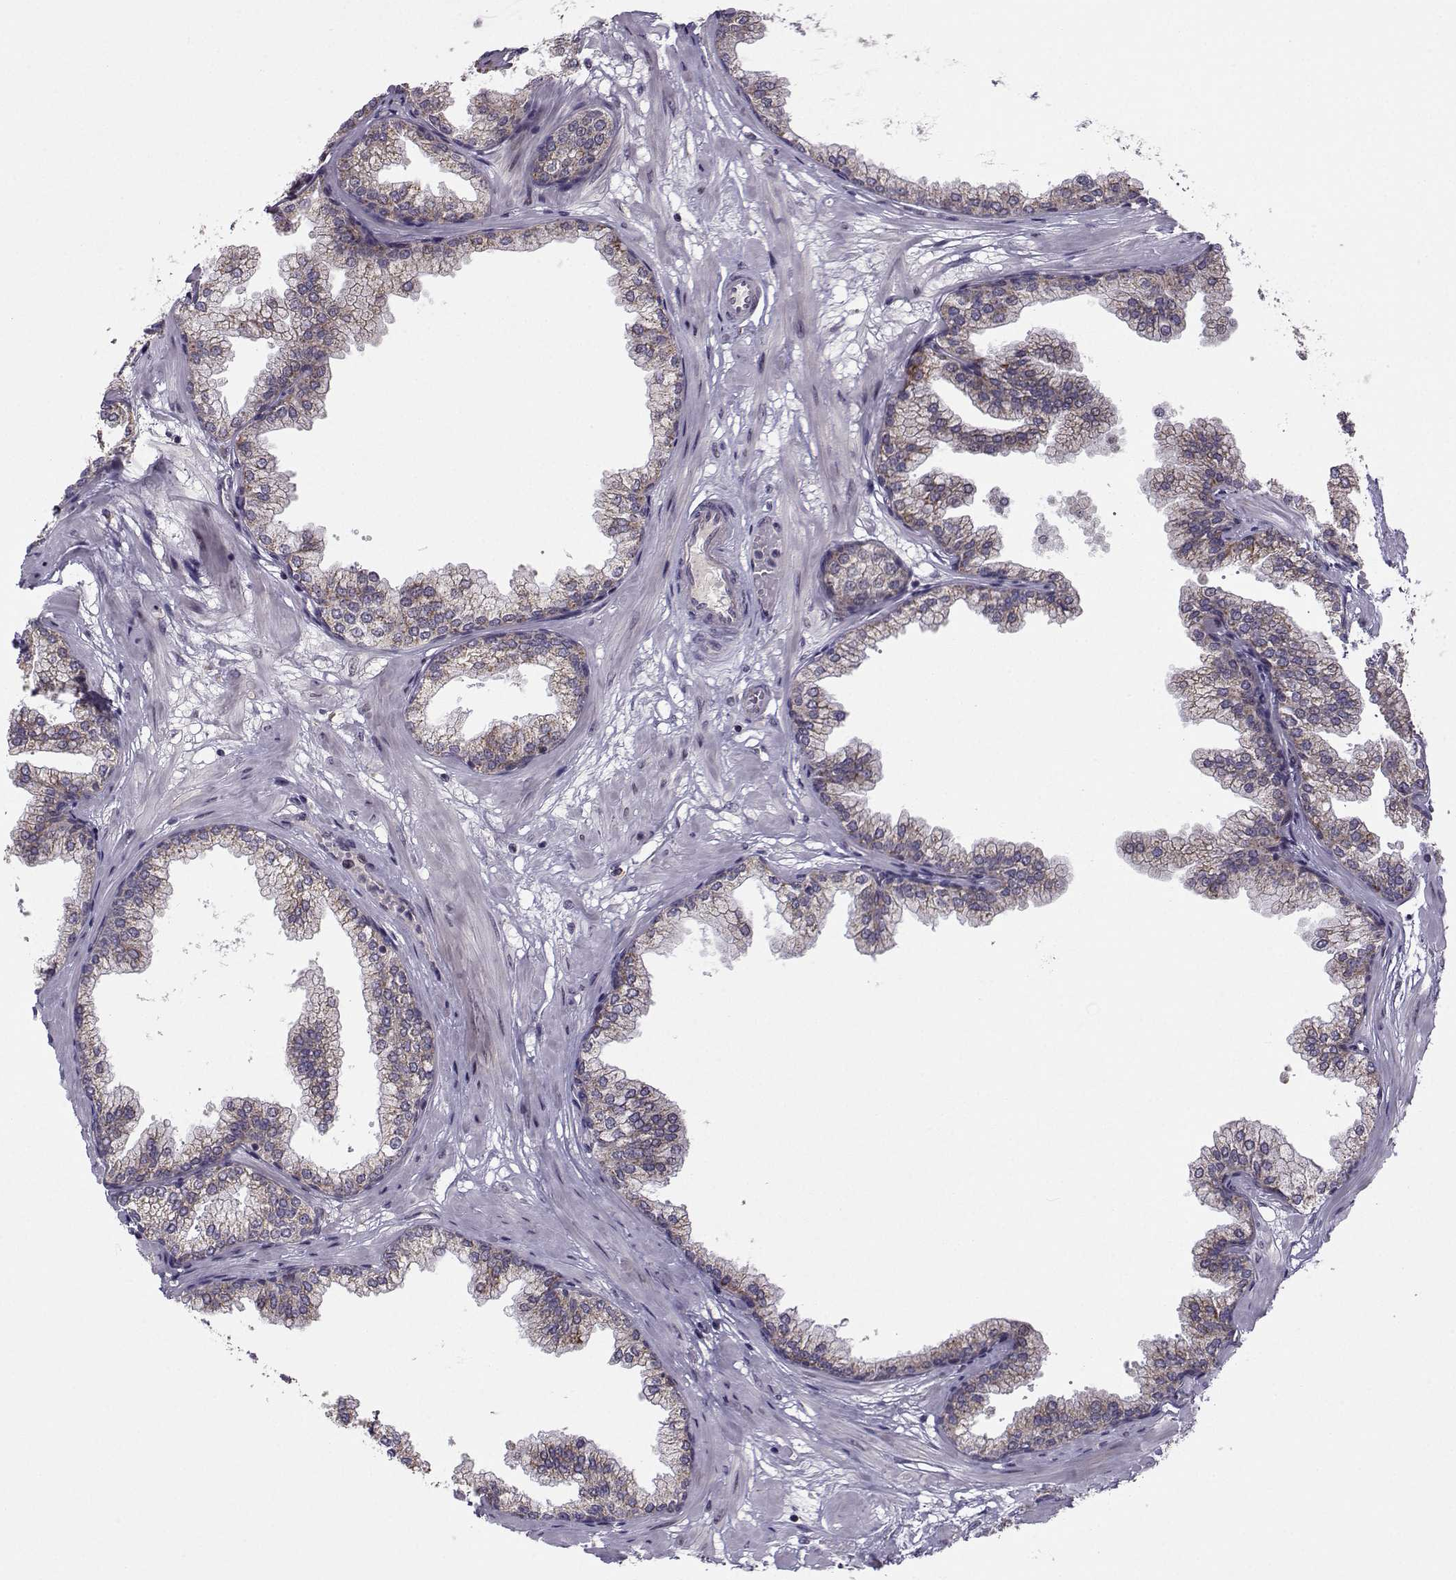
{"staining": {"intensity": "weak", "quantity": "25%-75%", "location": "cytoplasmic/membranous"}, "tissue": "prostate", "cell_type": "Glandular cells", "image_type": "normal", "snomed": [{"axis": "morphology", "description": "Normal tissue, NOS"}, {"axis": "topography", "description": "Prostate"}], "caption": "Glandular cells show low levels of weak cytoplasmic/membranous positivity in about 25%-75% of cells in unremarkable prostate.", "gene": "NECAB3", "patient": {"sex": "male", "age": 37}}